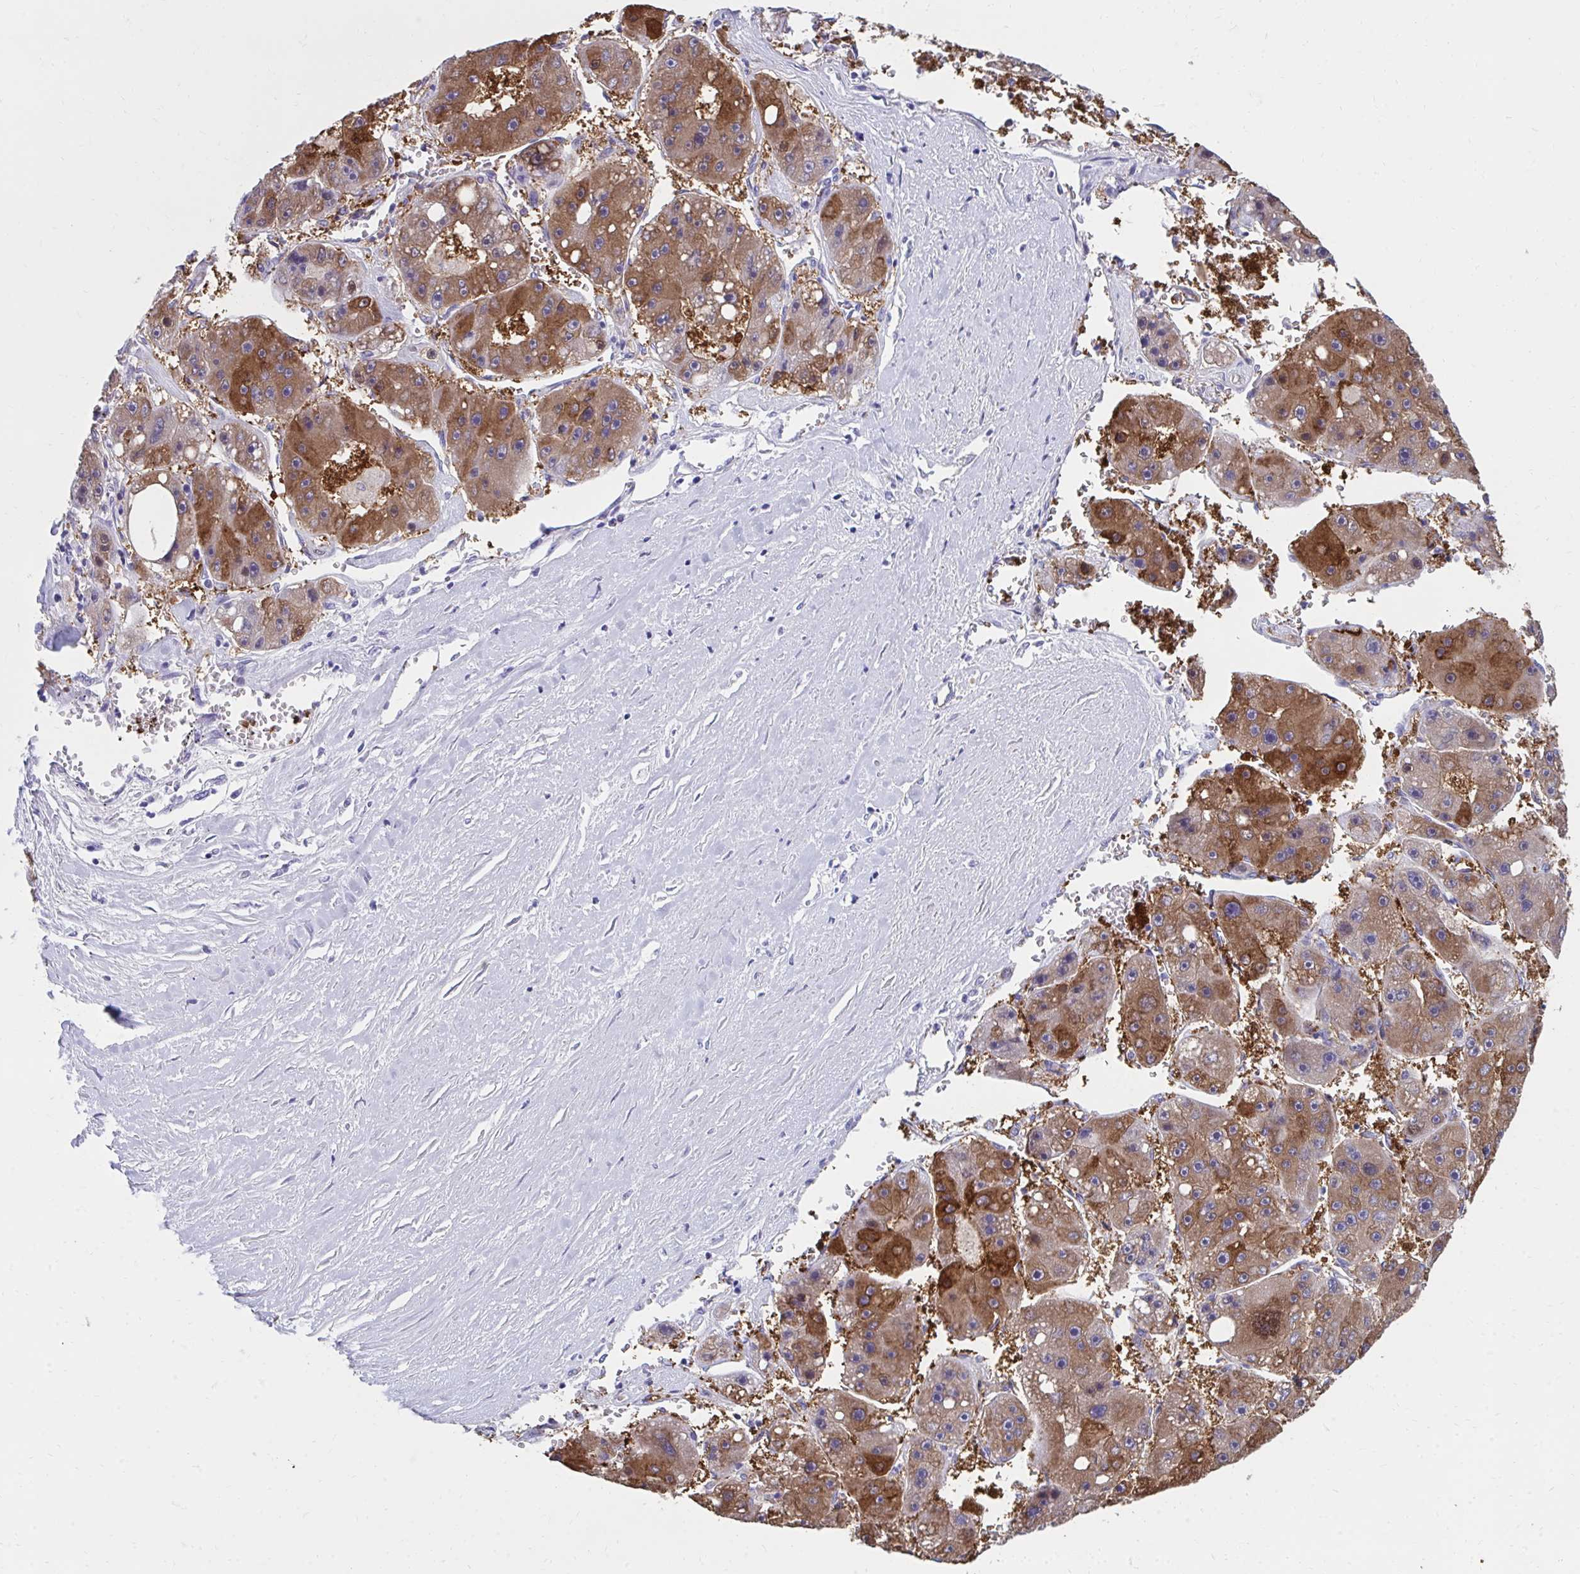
{"staining": {"intensity": "moderate", "quantity": ">75%", "location": "cytoplasmic/membranous,nuclear"}, "tissue": "liver cancer", "cell_type": "Tumor cells", "image_type": "cancer", "snomed": [{"axis": "morphology", "description": "Carcinoma, Hepatocellular, NOS"}, {"axis": "topography", "description": "Liver"}], "caption": "Protein expression analysis of liver cancer (hepatocellular carcinoma) demonstrates moderate cytoplasmic/membranous and nuclear expression in approximately >75% of tumor cells.", "gene": "HGD", "patient": {"sex": "female", "age": 61}}